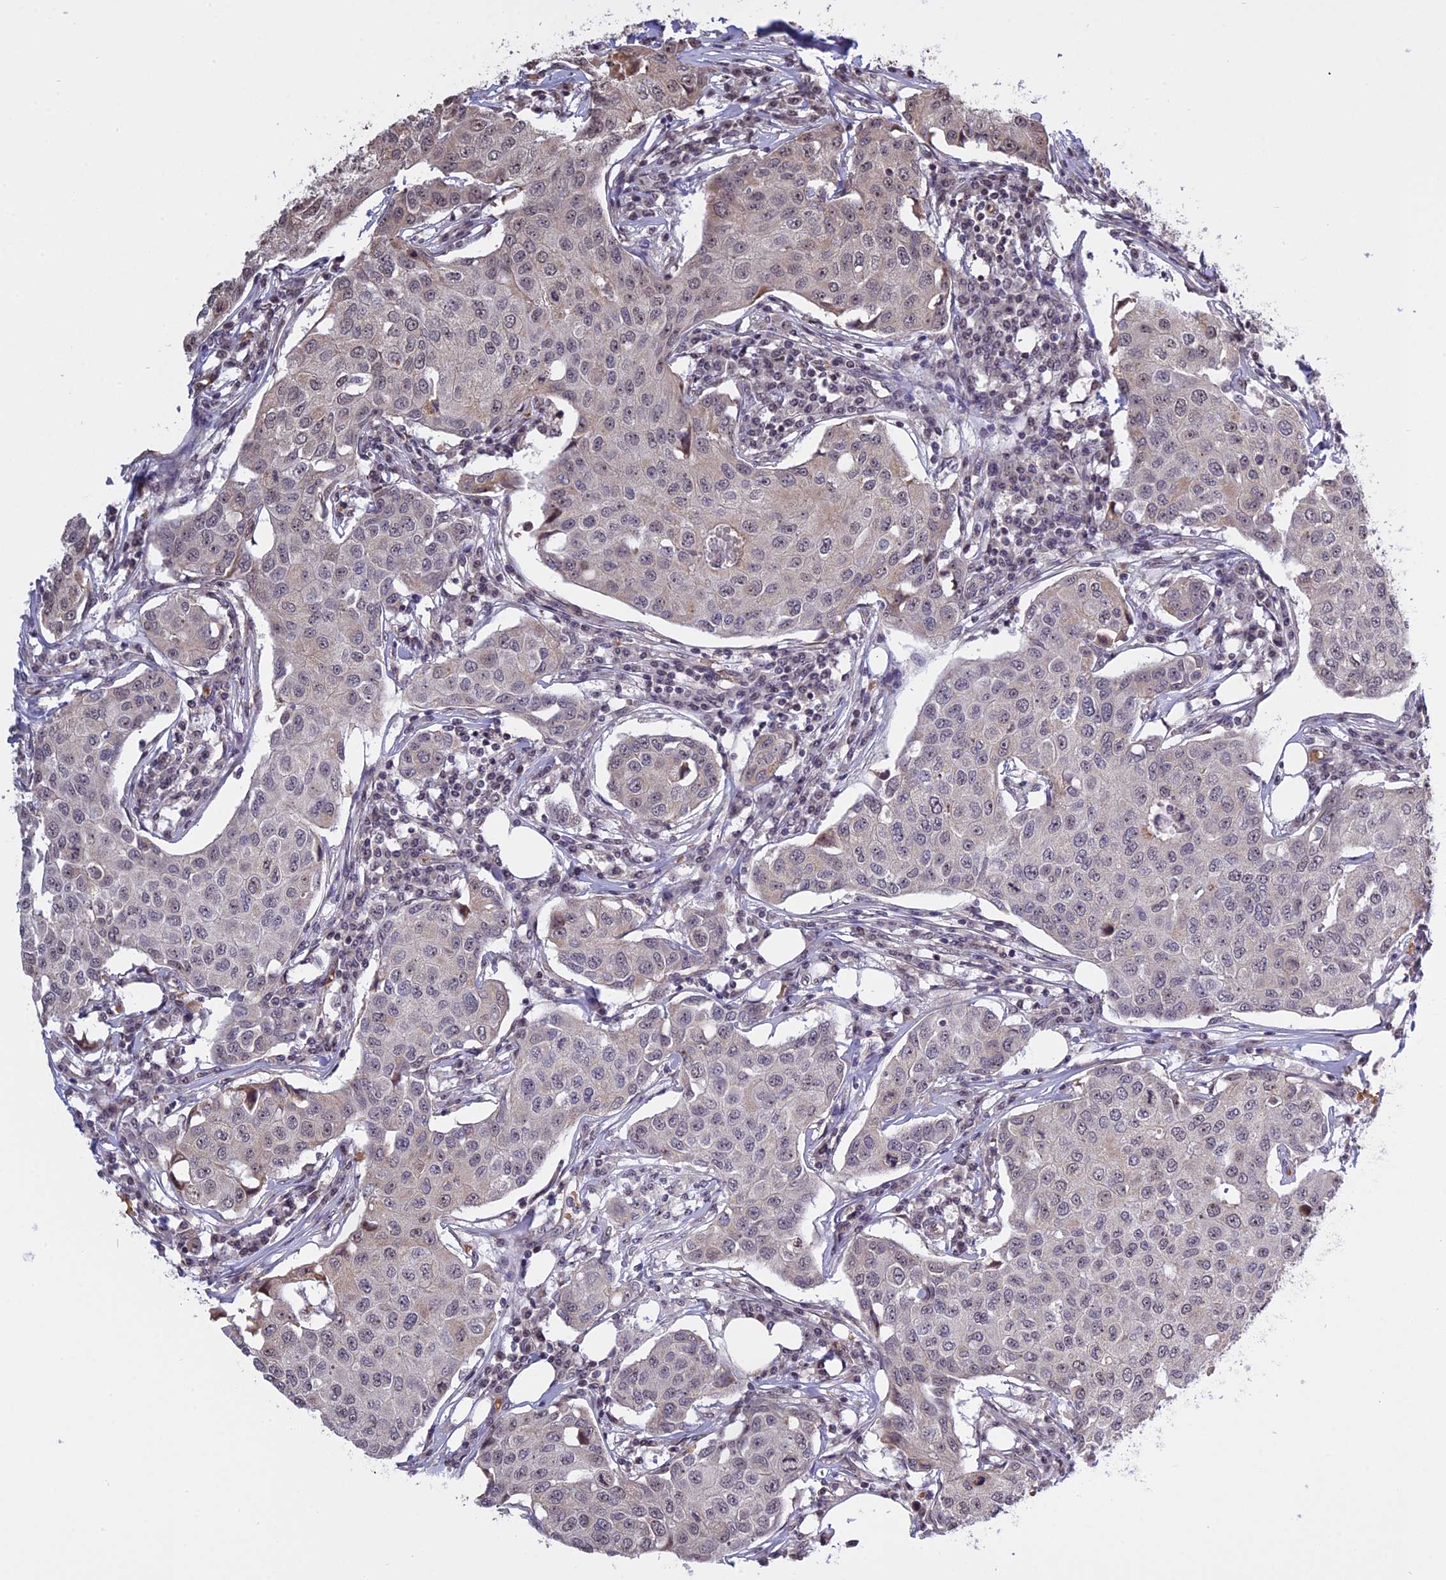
{"staining": {"intensity": "negative", "quantity": "none", "location": "none"}, "tissue": "breast cancer", "cell_type": "Tumor cells", "image_type": "cancer", "snomed": [{"axis": "morphology", "description": "Duct carcinoma"}, {"axis": "topography", "description": "Breast"}], "caption": "DAB immunohistochemical staining of human breast cancer (intraductal carcinoma) exhibits no significant positivity in tumor cells.", "gene": "MGA", "patient": {"sex": "female", "age": 80}}